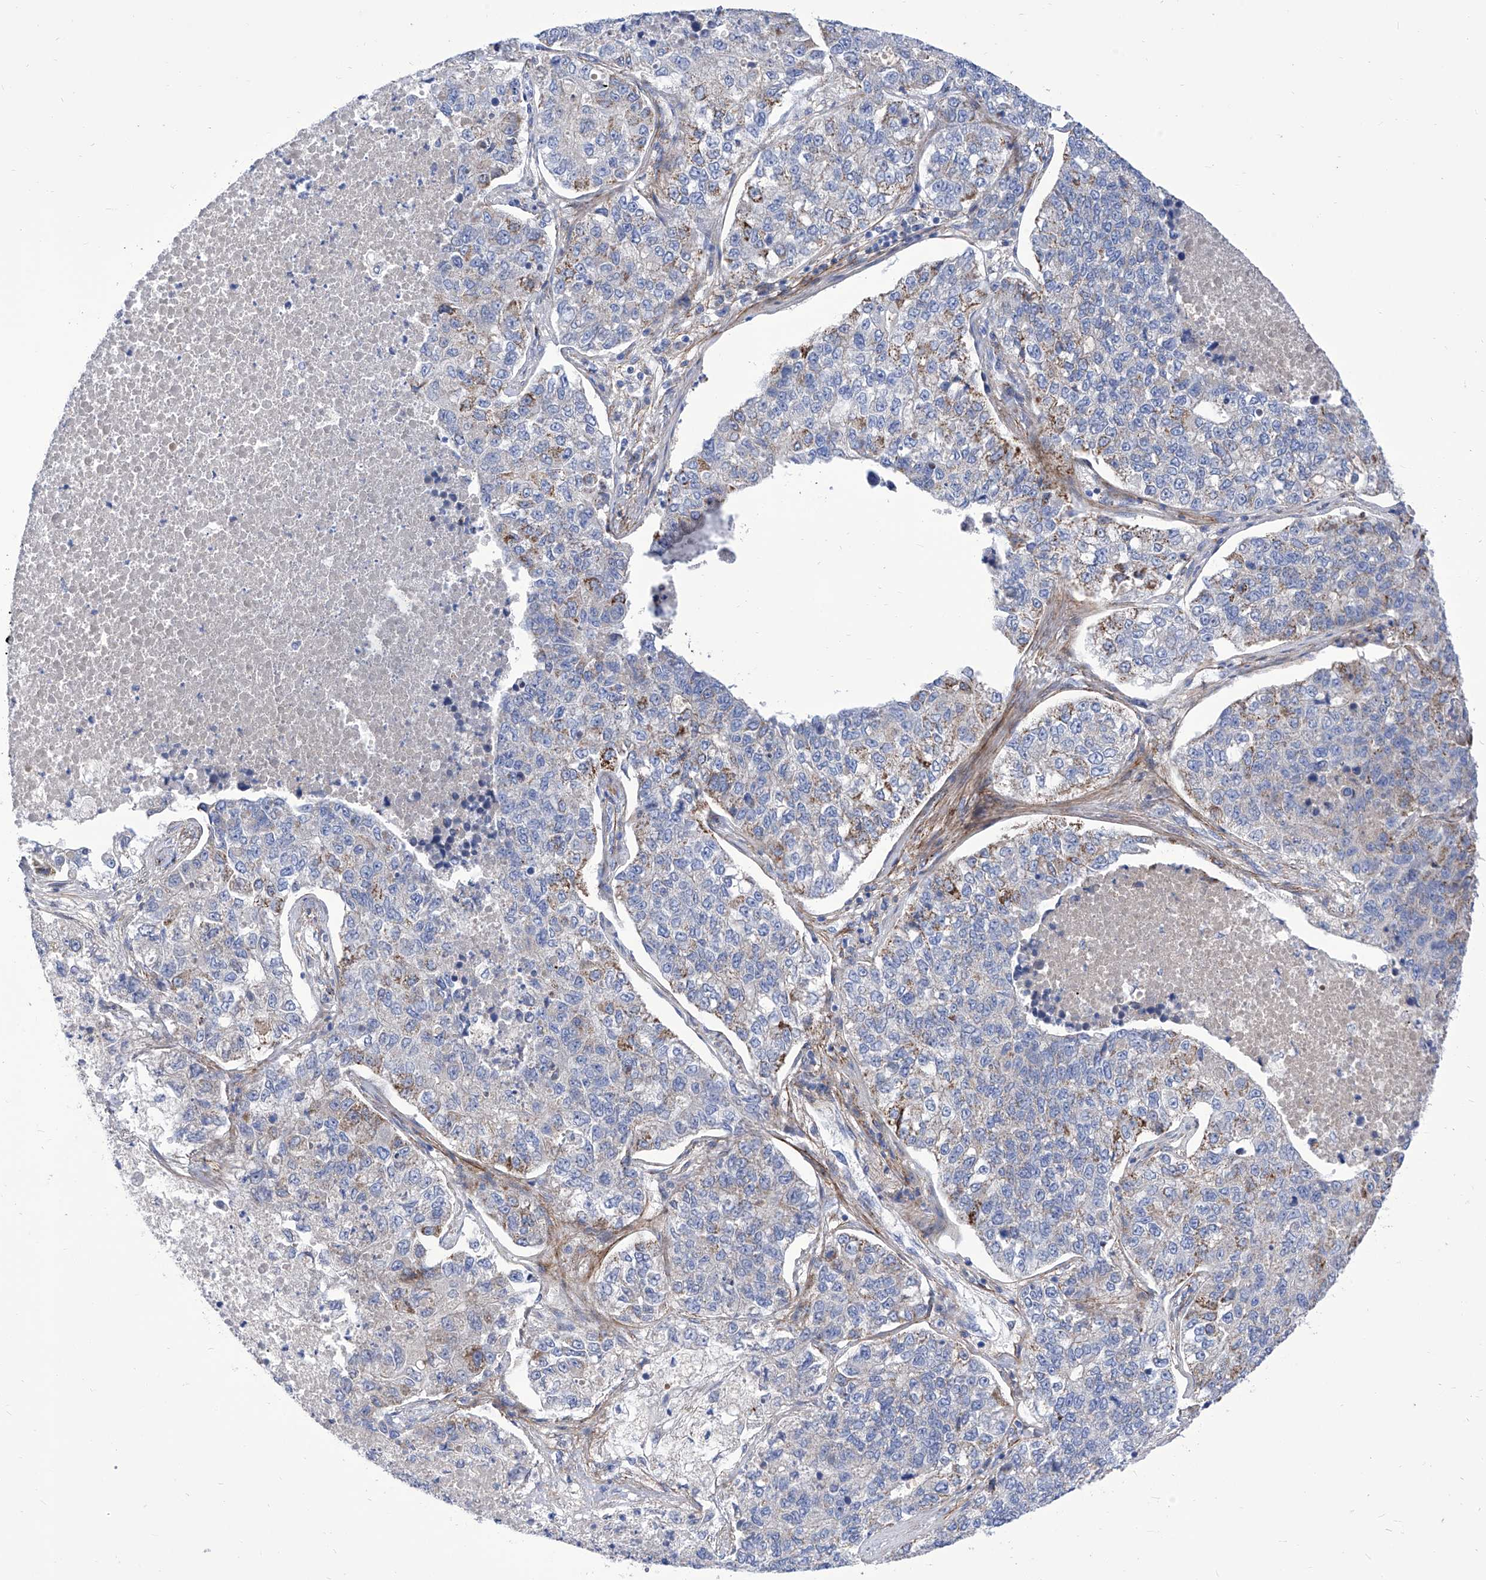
{"staining": {"intensity": "moderate", "quantity": "<25%", "location": "cytoplasmic/membranous"}, "tissue": "lung cancer", "cell_type": "Tumor cells", "image_type": "cancer", "snomed": [{"axis": "morphology", "description": "Adenocarcinoma, NOS"}, {"axis": "topography", "description": "Lung"}], "caption": "Adenocarcinoma (lung) stained with a protein marker displays moderate staining in tumor cells.", "gene": "SRBD1", "patient": {"sex": "male", "age": 49}}